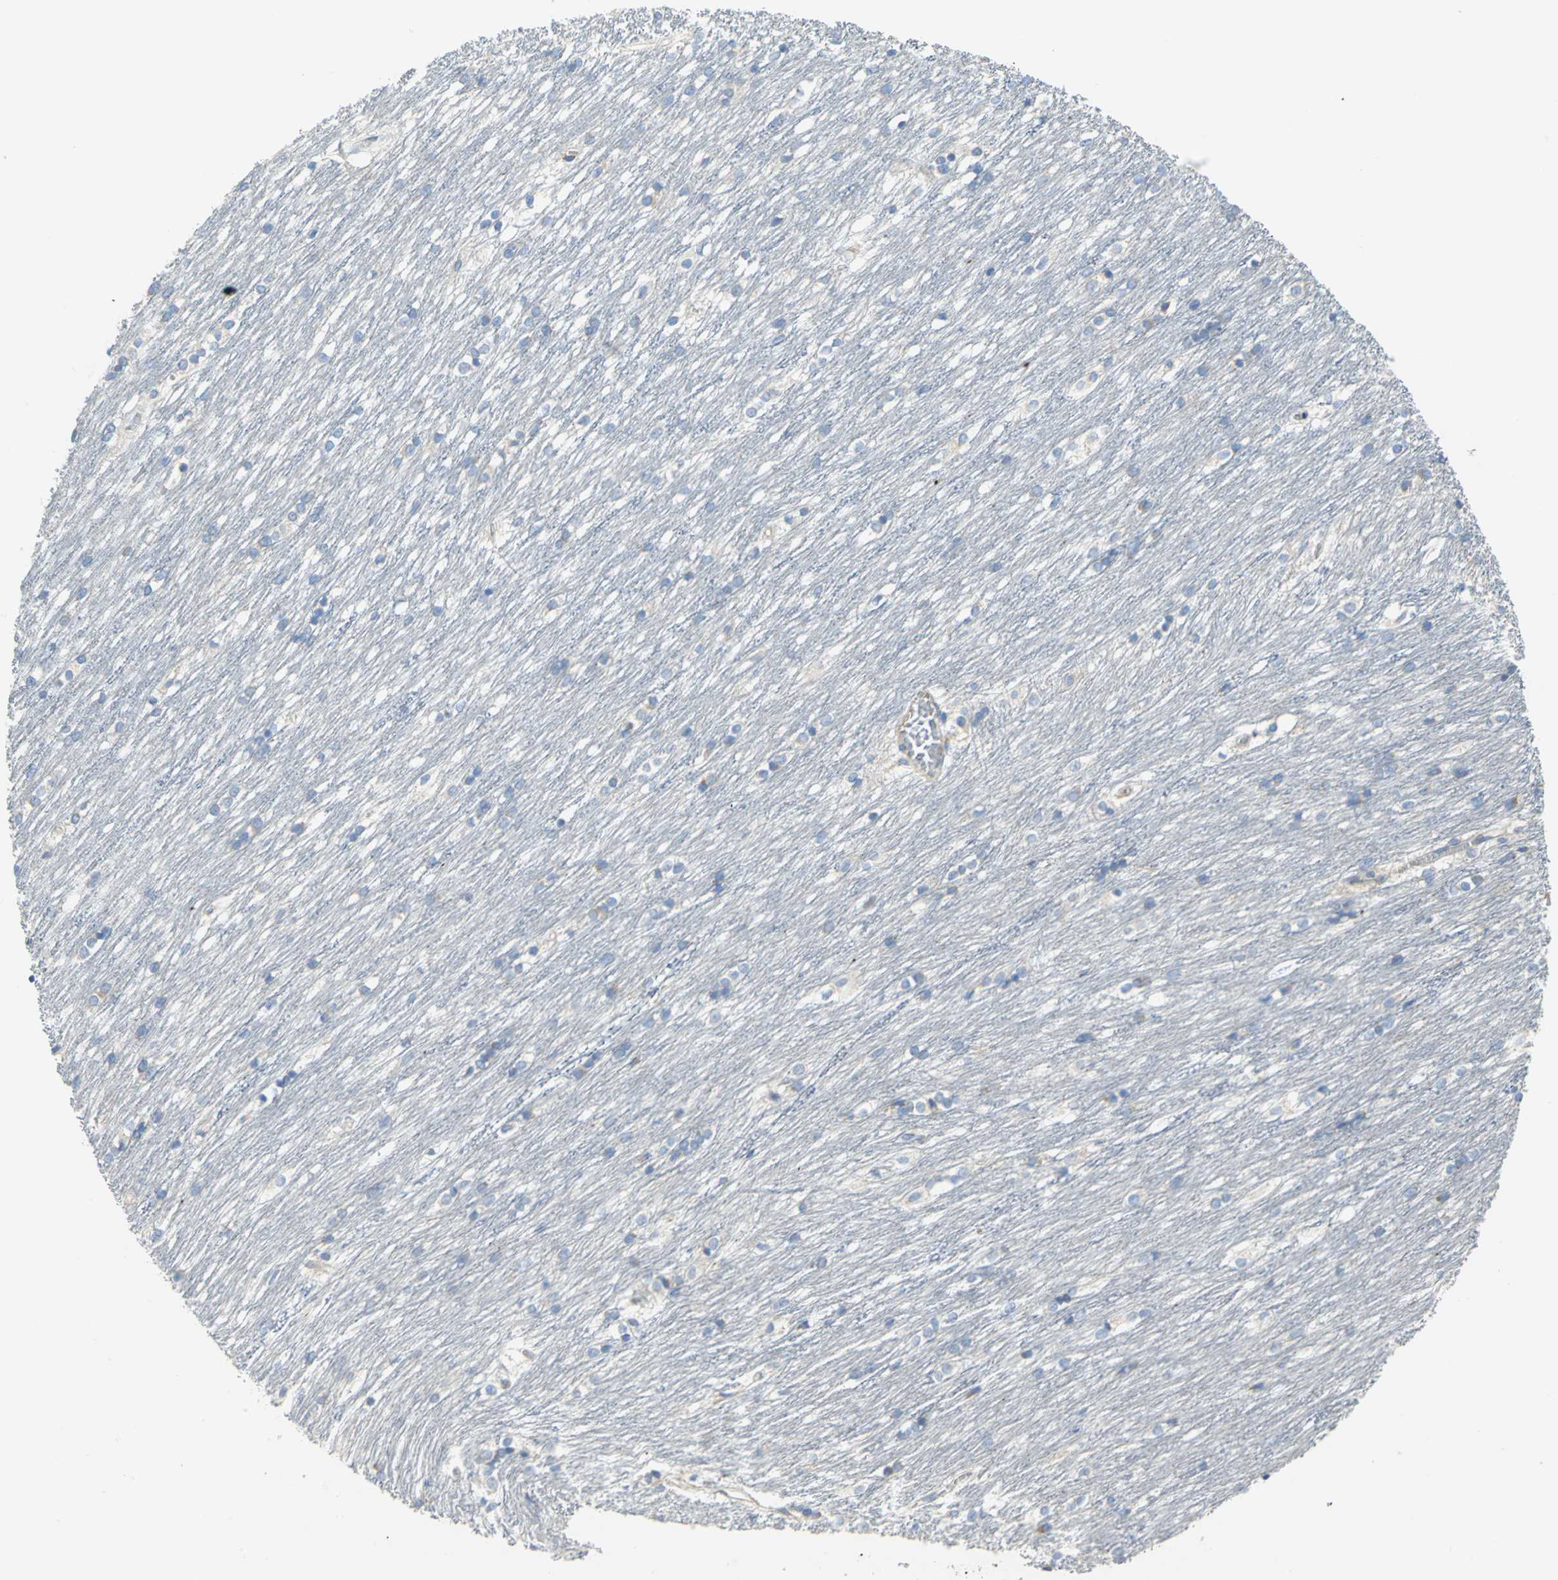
{"staining": {"intensity": "negative", "quantity": "none", "location": "none"}, "tissue": "caudate", "cell_type": "Glial cells", "image_type": "normal", "snomed": [{"axis": "morphology", "description": "Normal tissue, NOS"}, {"axis": "topography", "description": "Lateral ventricle wall"}], "caption": "This is an immunohistochemistry (IHC) image of normal human caudate. There is no expression in glial cells.", "gene": "TULP4", "patient": {"sex": "female", "age": 19}}